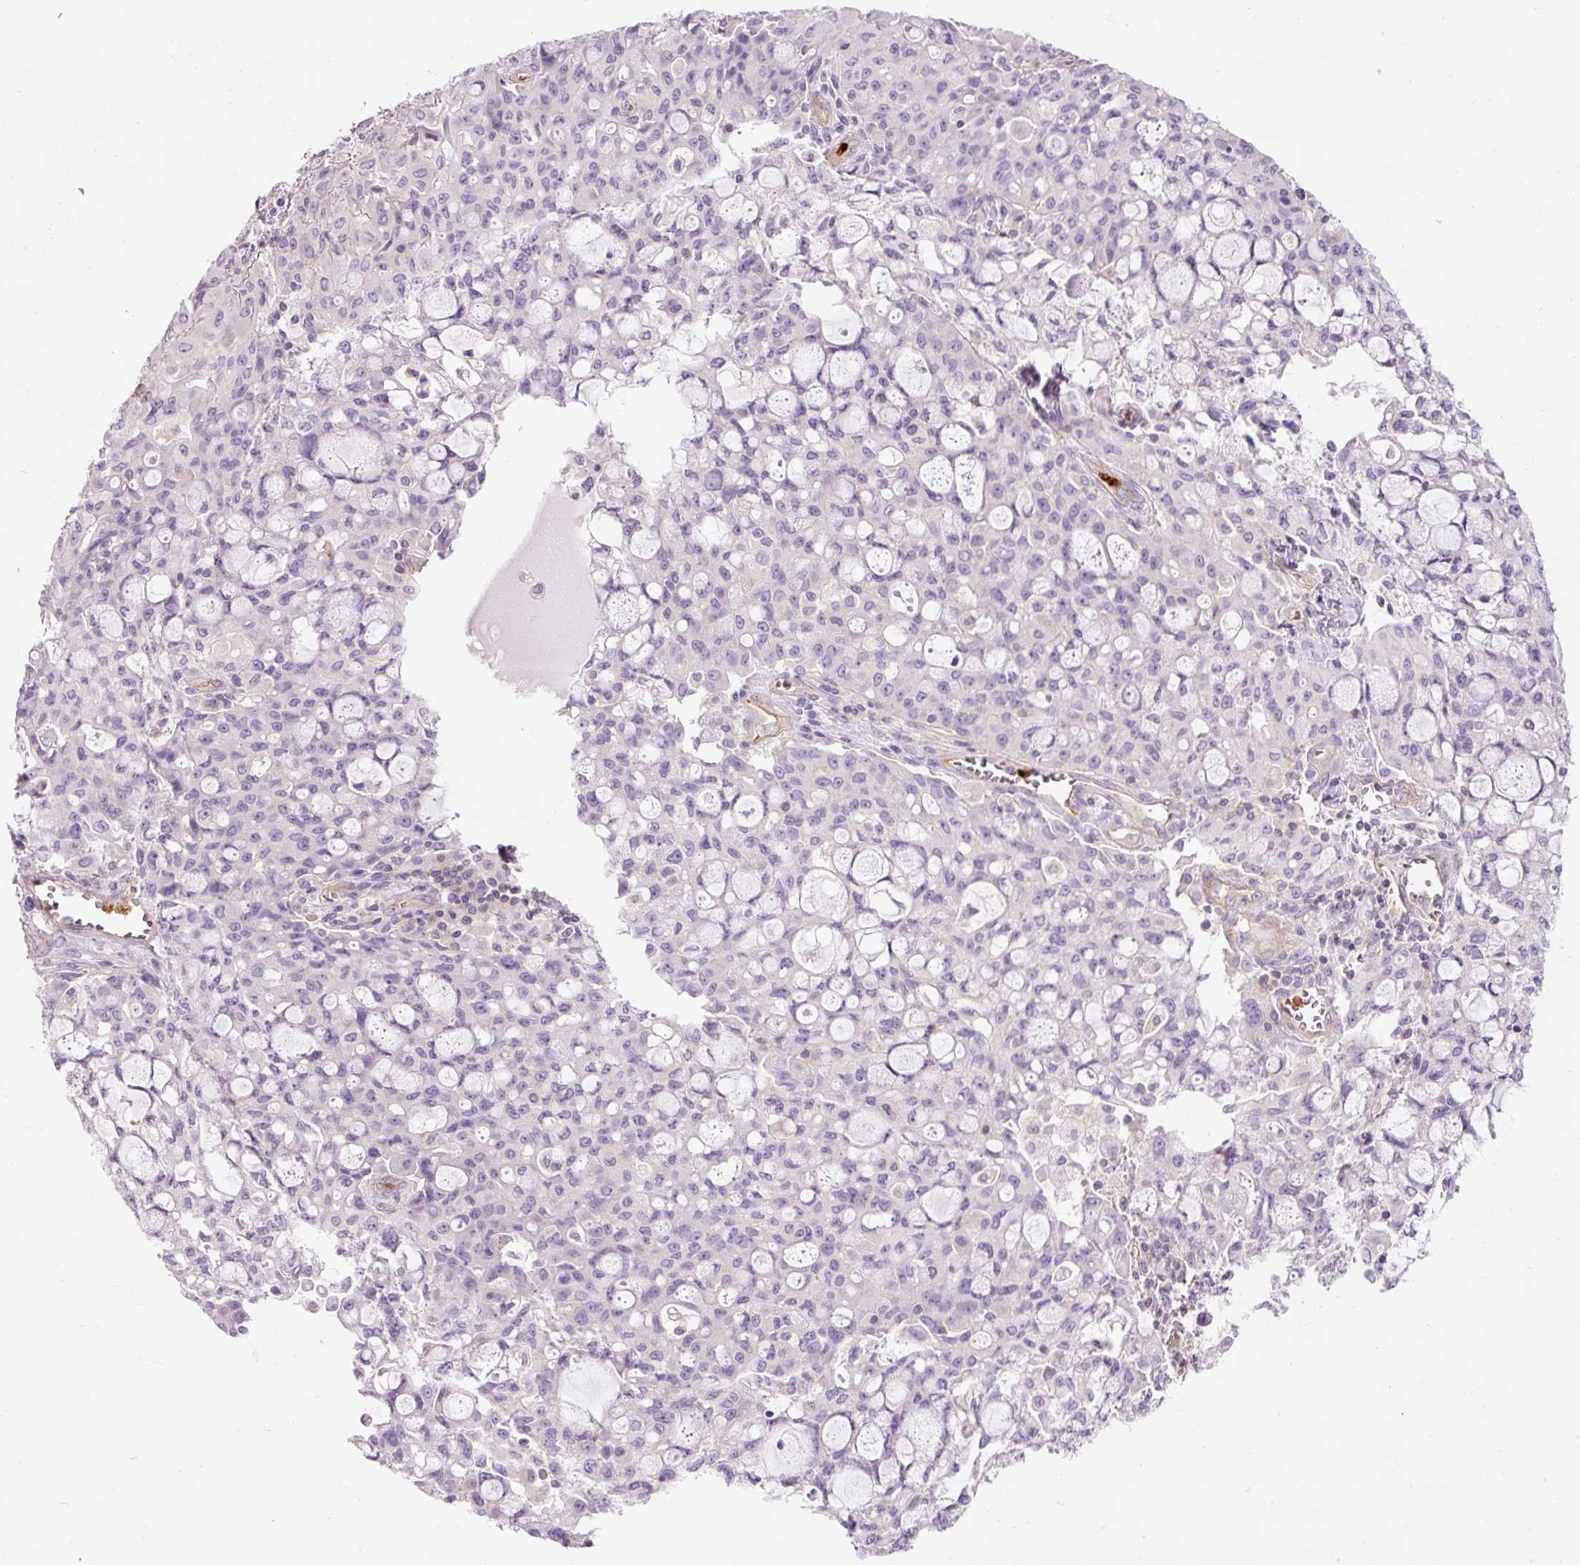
{"staining": {"intensity": "negative", "quantity": "none", "location": "none"}, "tissue": "lung cancer", "cell_type": "Tumor cells", "image_type": "cancer", "snomed": [{"axis": "morphology", "description": "Adenocarcinoma, NOS"}, {"axis": "topography", "description": "Lung"}], "caption": "The immunohistochemistry micrograph has no significant staining in tumor cells of lung cancer tissue.", "gene": "MAP3K3", "patient": {"sex": "female", "age": 44}}